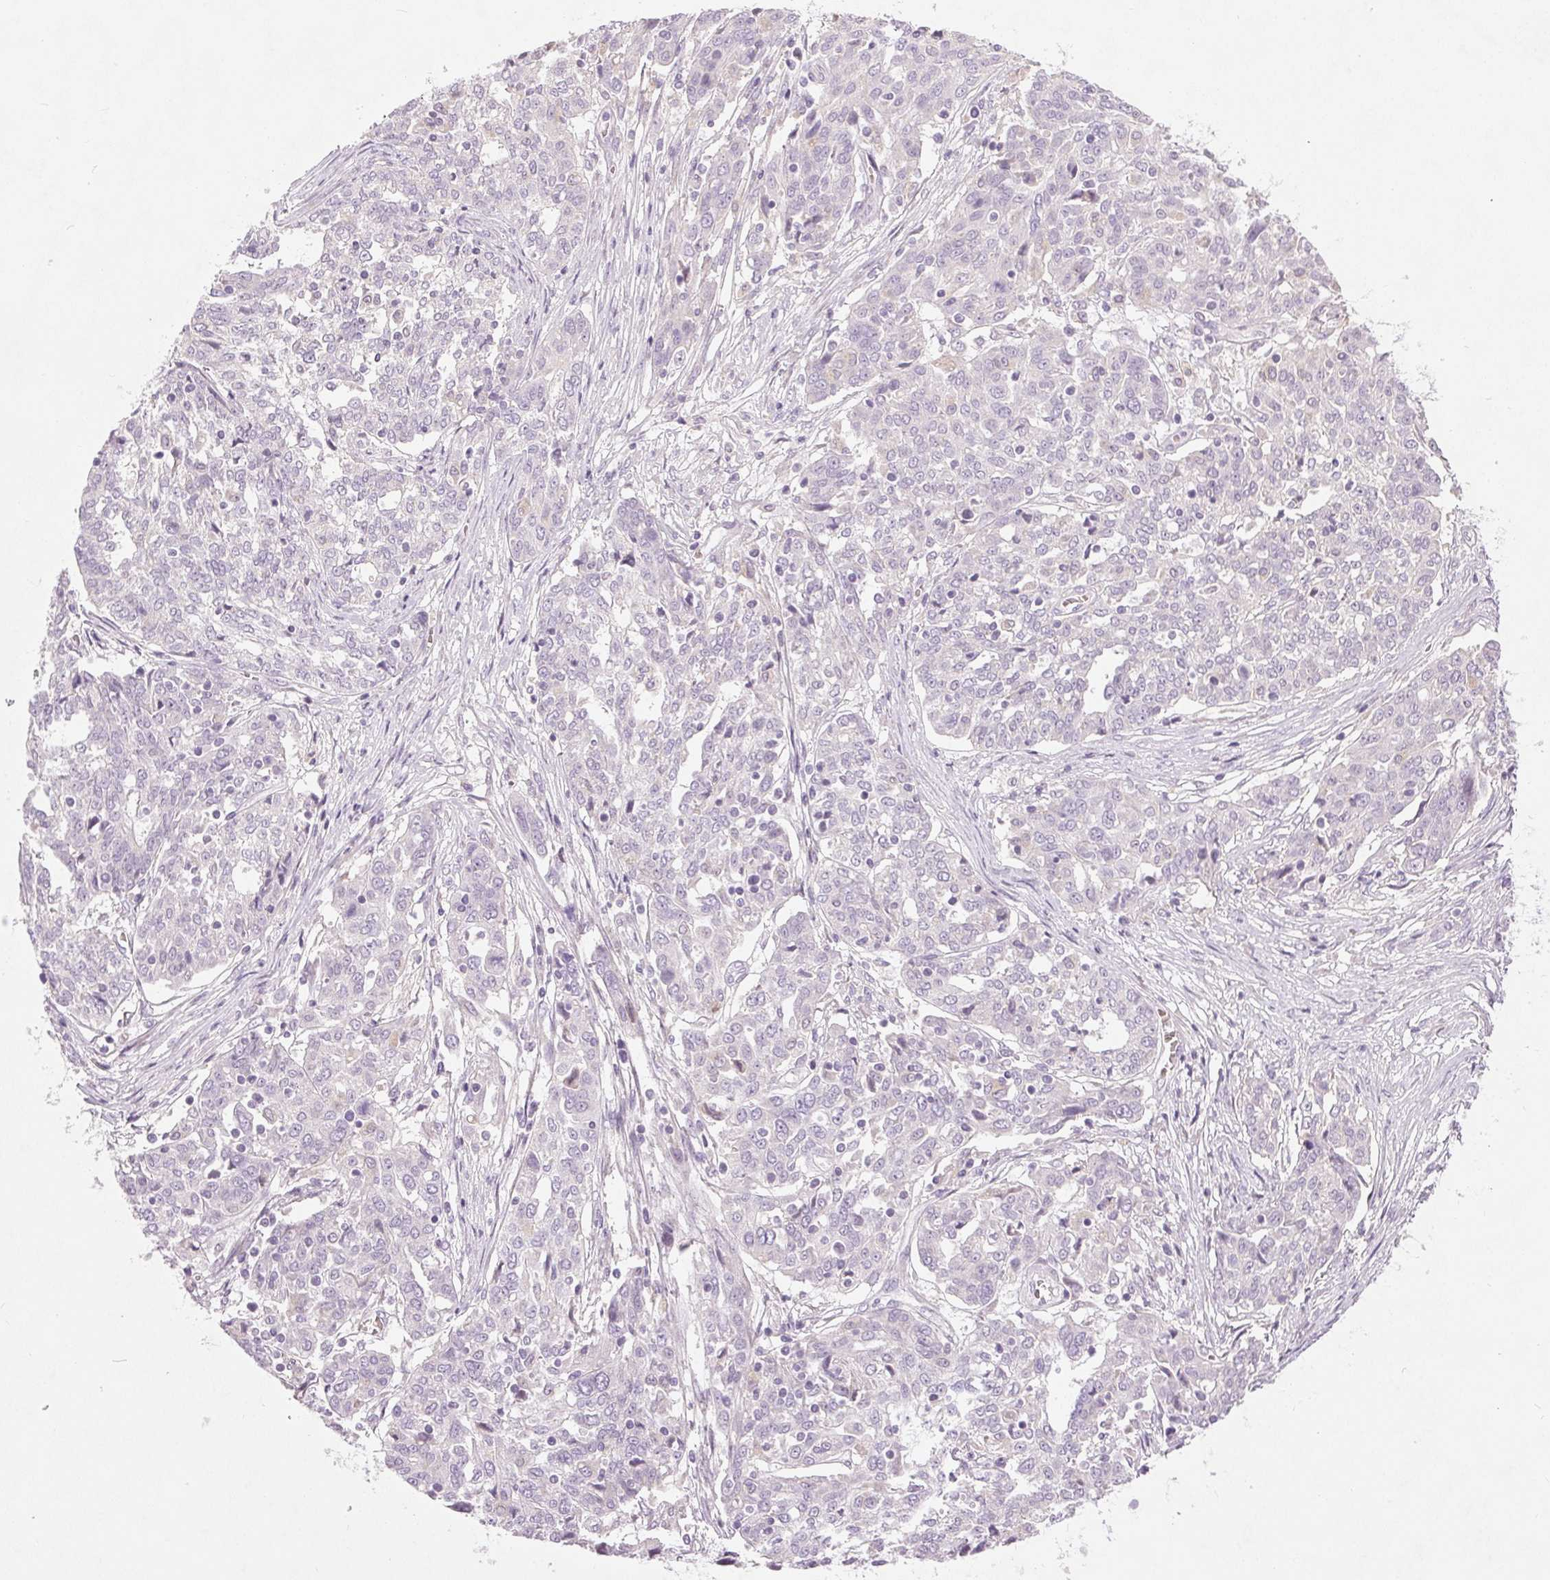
{"staining": {"intensity": "negative", "quantity": "none", "location": "none"}, "tissue": "ovarian cancer", "cell_type": "Tumor cells", "image_type": "cancer", "snomed": [{"axis": "morphology", "description": "Cystadenocarcinoma, serous, NOS"}, {"axis": "topography", "description": "Ovary"}], "caption": "An immunohistochemistry (IHC) micrograph of ovarian serous cystadenocarcinoma is shown. There is no staining in tumor cells of ovarian serous cystadenocarcinoma. (Brightfield microscopy of DAB (3,3'-diaminobenzidine) IHC at high magnification).", "gene": "DSG3", "patient": {"sex": "female", "age": 67}}